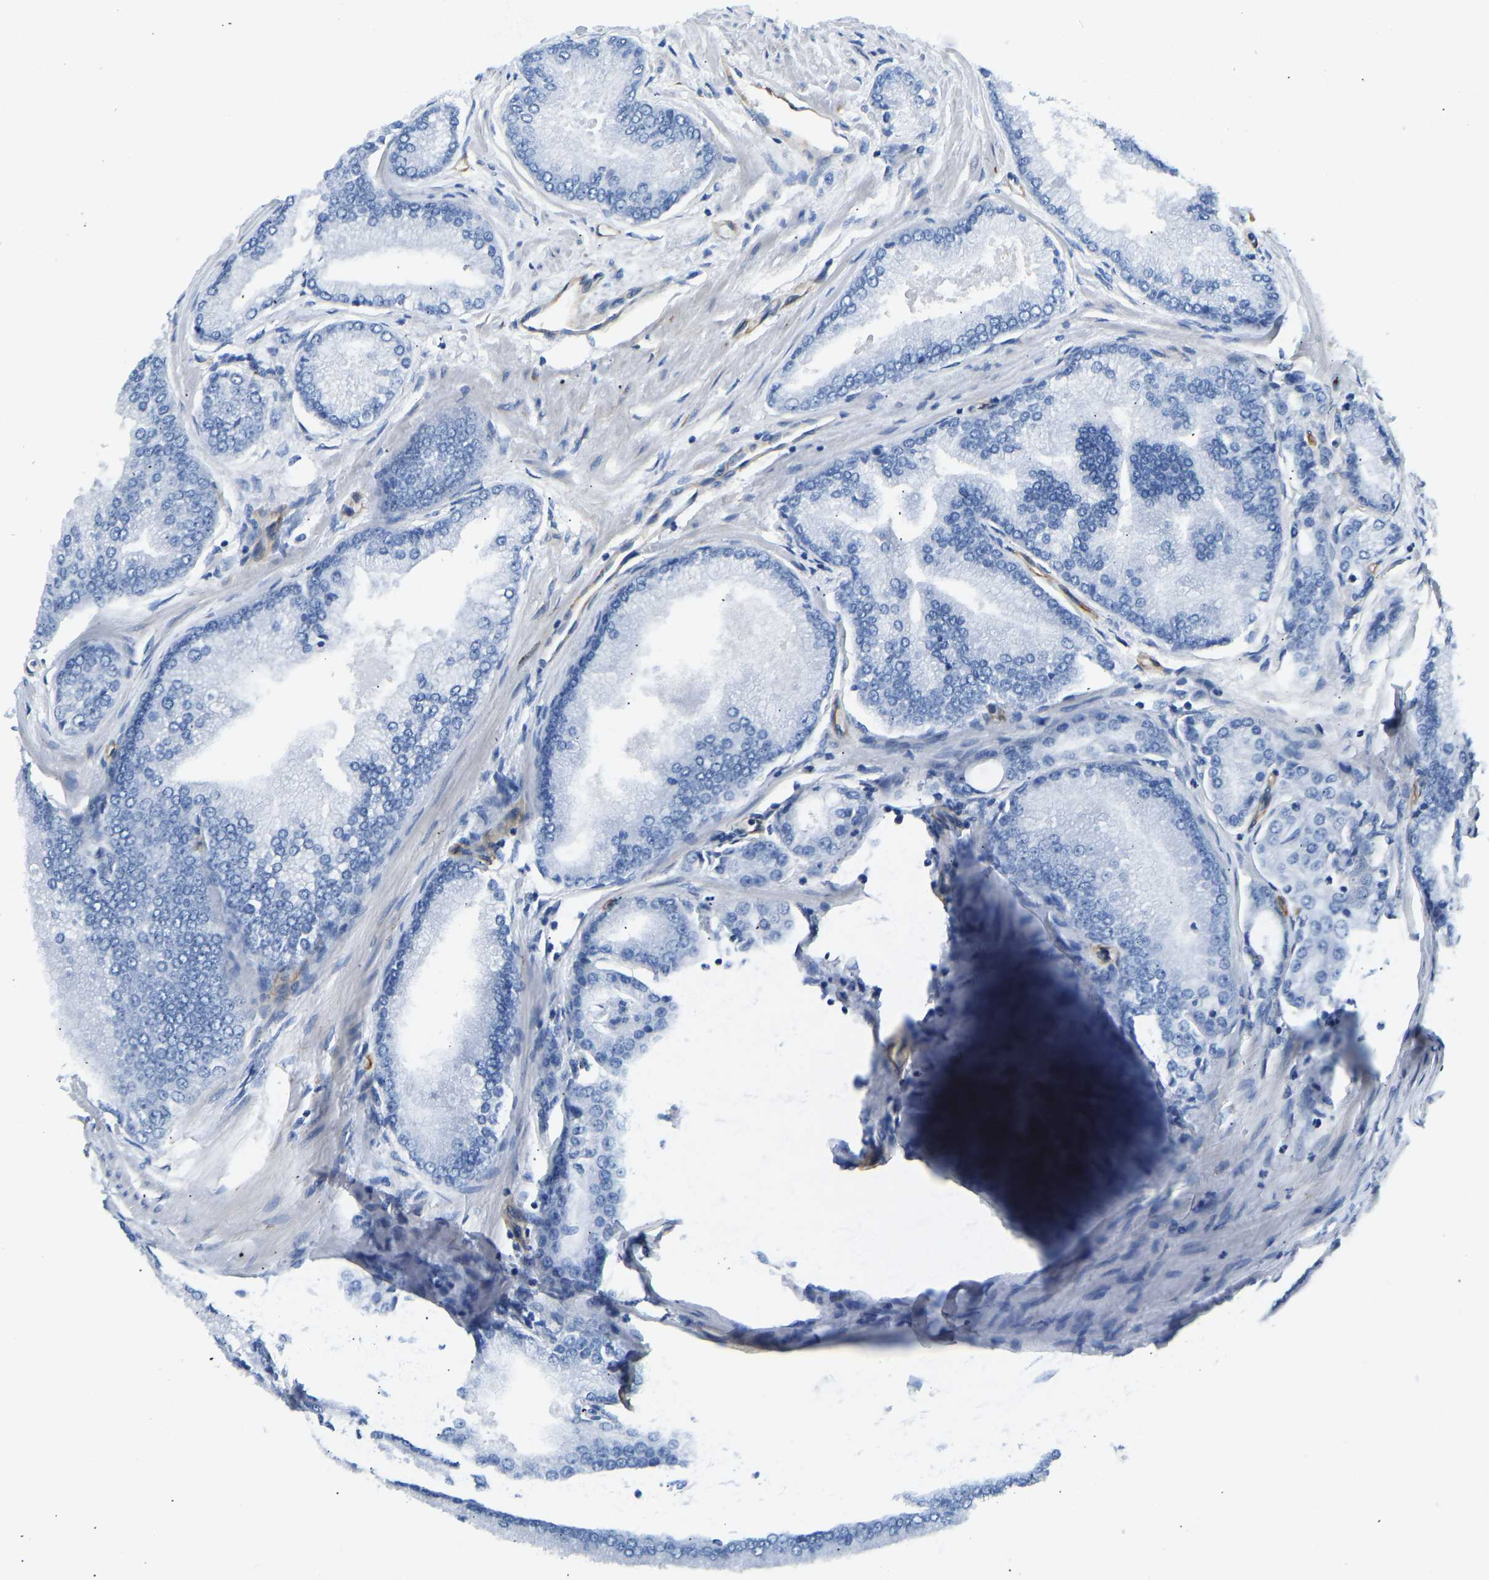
{"staining": {"intensity": "negative", "quantity": "none", "location": "none"}, "tissue": "prostate cancer", "cell_type": "Tumor cells", "image_type": "cancer", "snomed": [{"axis": "morphology", "description": "Adenocarcinoma, High grade"}, {"axis": "topography", "description": "Prostate"}], "caption": "This is an immunohistochemistry micrograph of prostate adenocarcinoma (high-grade). There is no staining in tumor cells.", "gene": "COL15A1", "patient": {"sex": "male", "age": 61}}